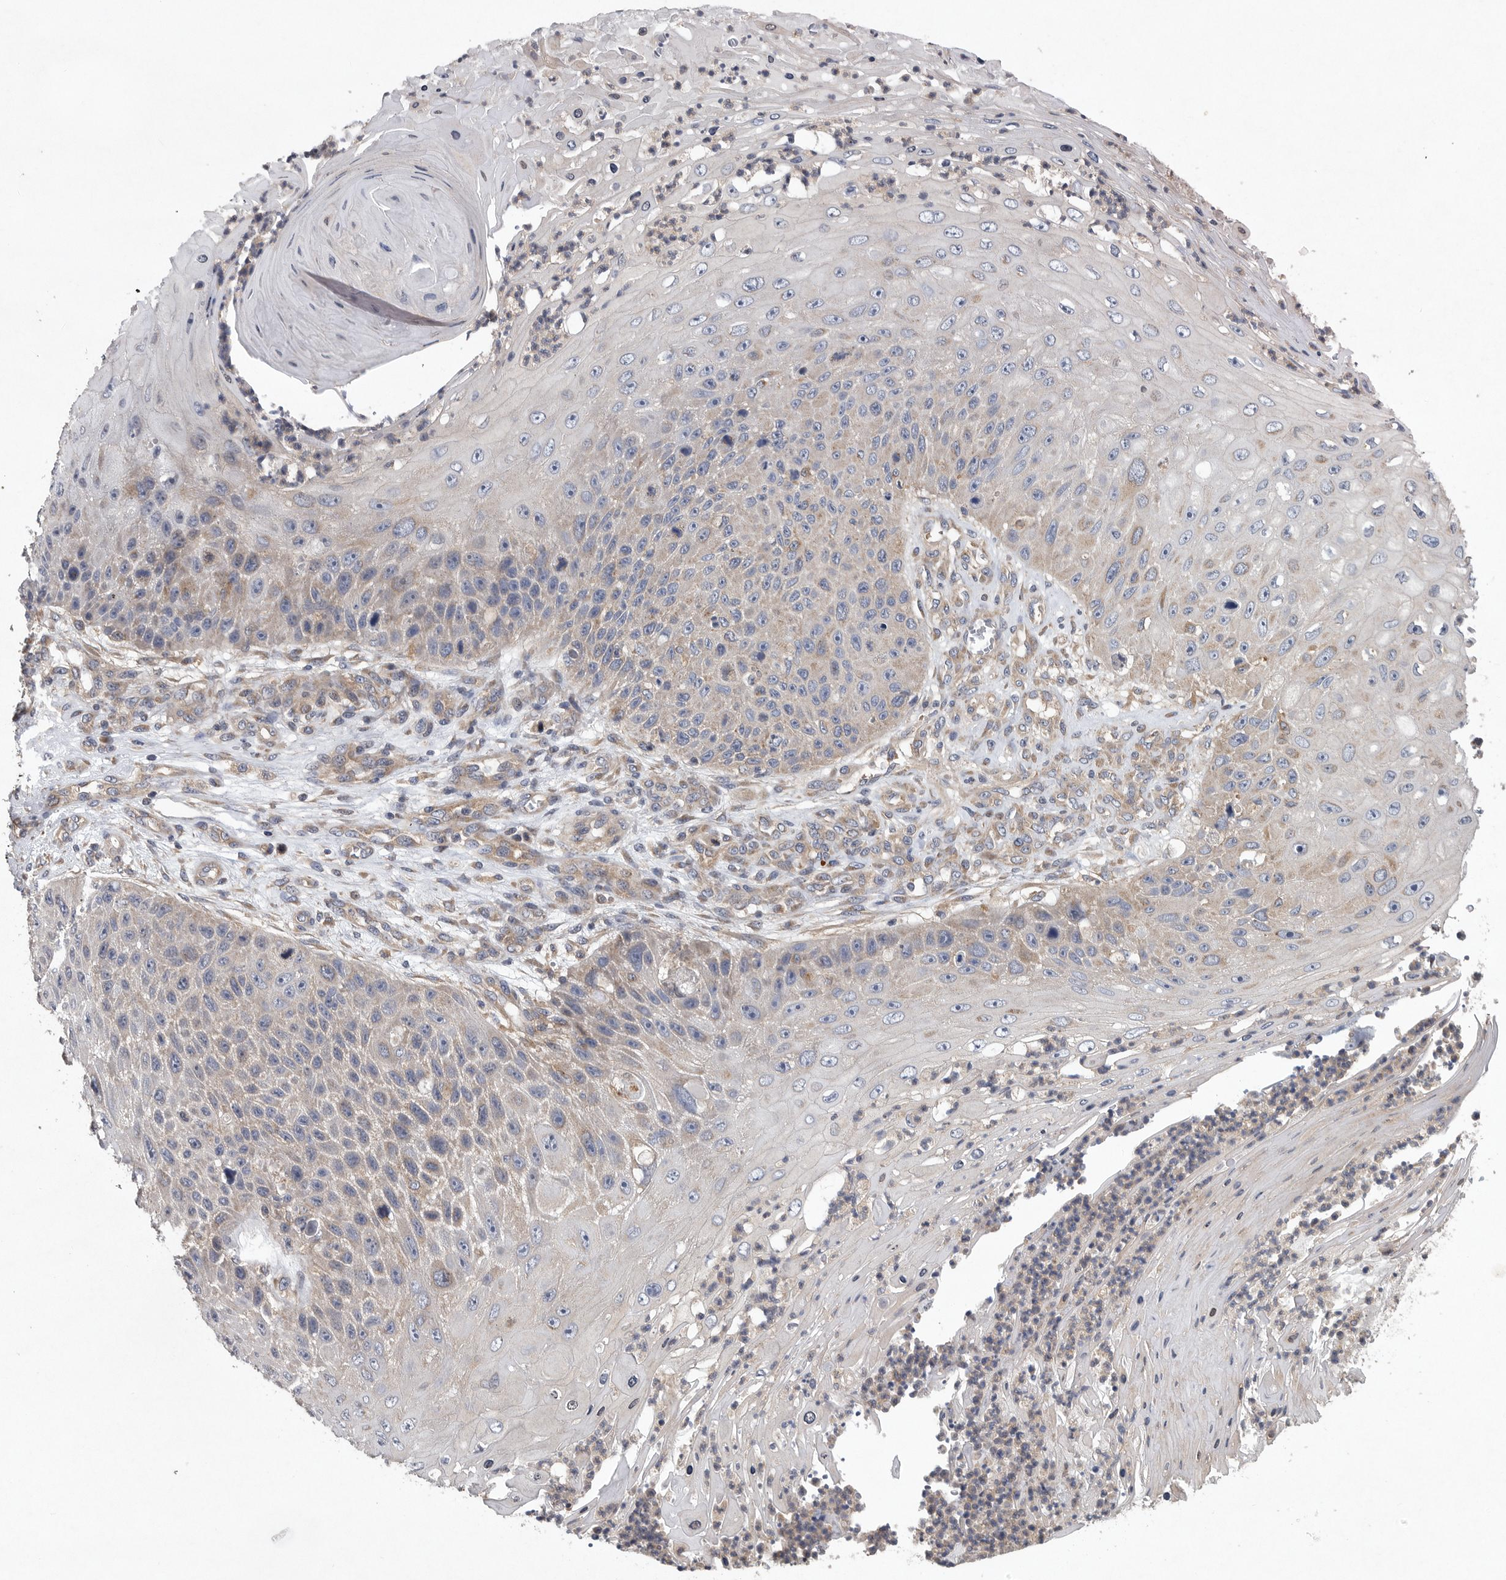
{"staining": {"intensity": "negative", "quantity": "none", "location": "none"}, "tissue": "skin cancer", "cell_type": "Tumor cells", "image_type": "cancer", "snomed": [{"axis": "morphology", "description": "Squamous cell carcinoma, NOS"}, {"axis": "topography", "description": "Skin"}], "caption": "Image shows no significant protein expression in tumor cells of squamous cell carcinoma (skin). (DAB immunohistochemistry with hematoxylin counter stain).", "gene": "OXR1", "patient": {"sex": "female", "age": 88}}